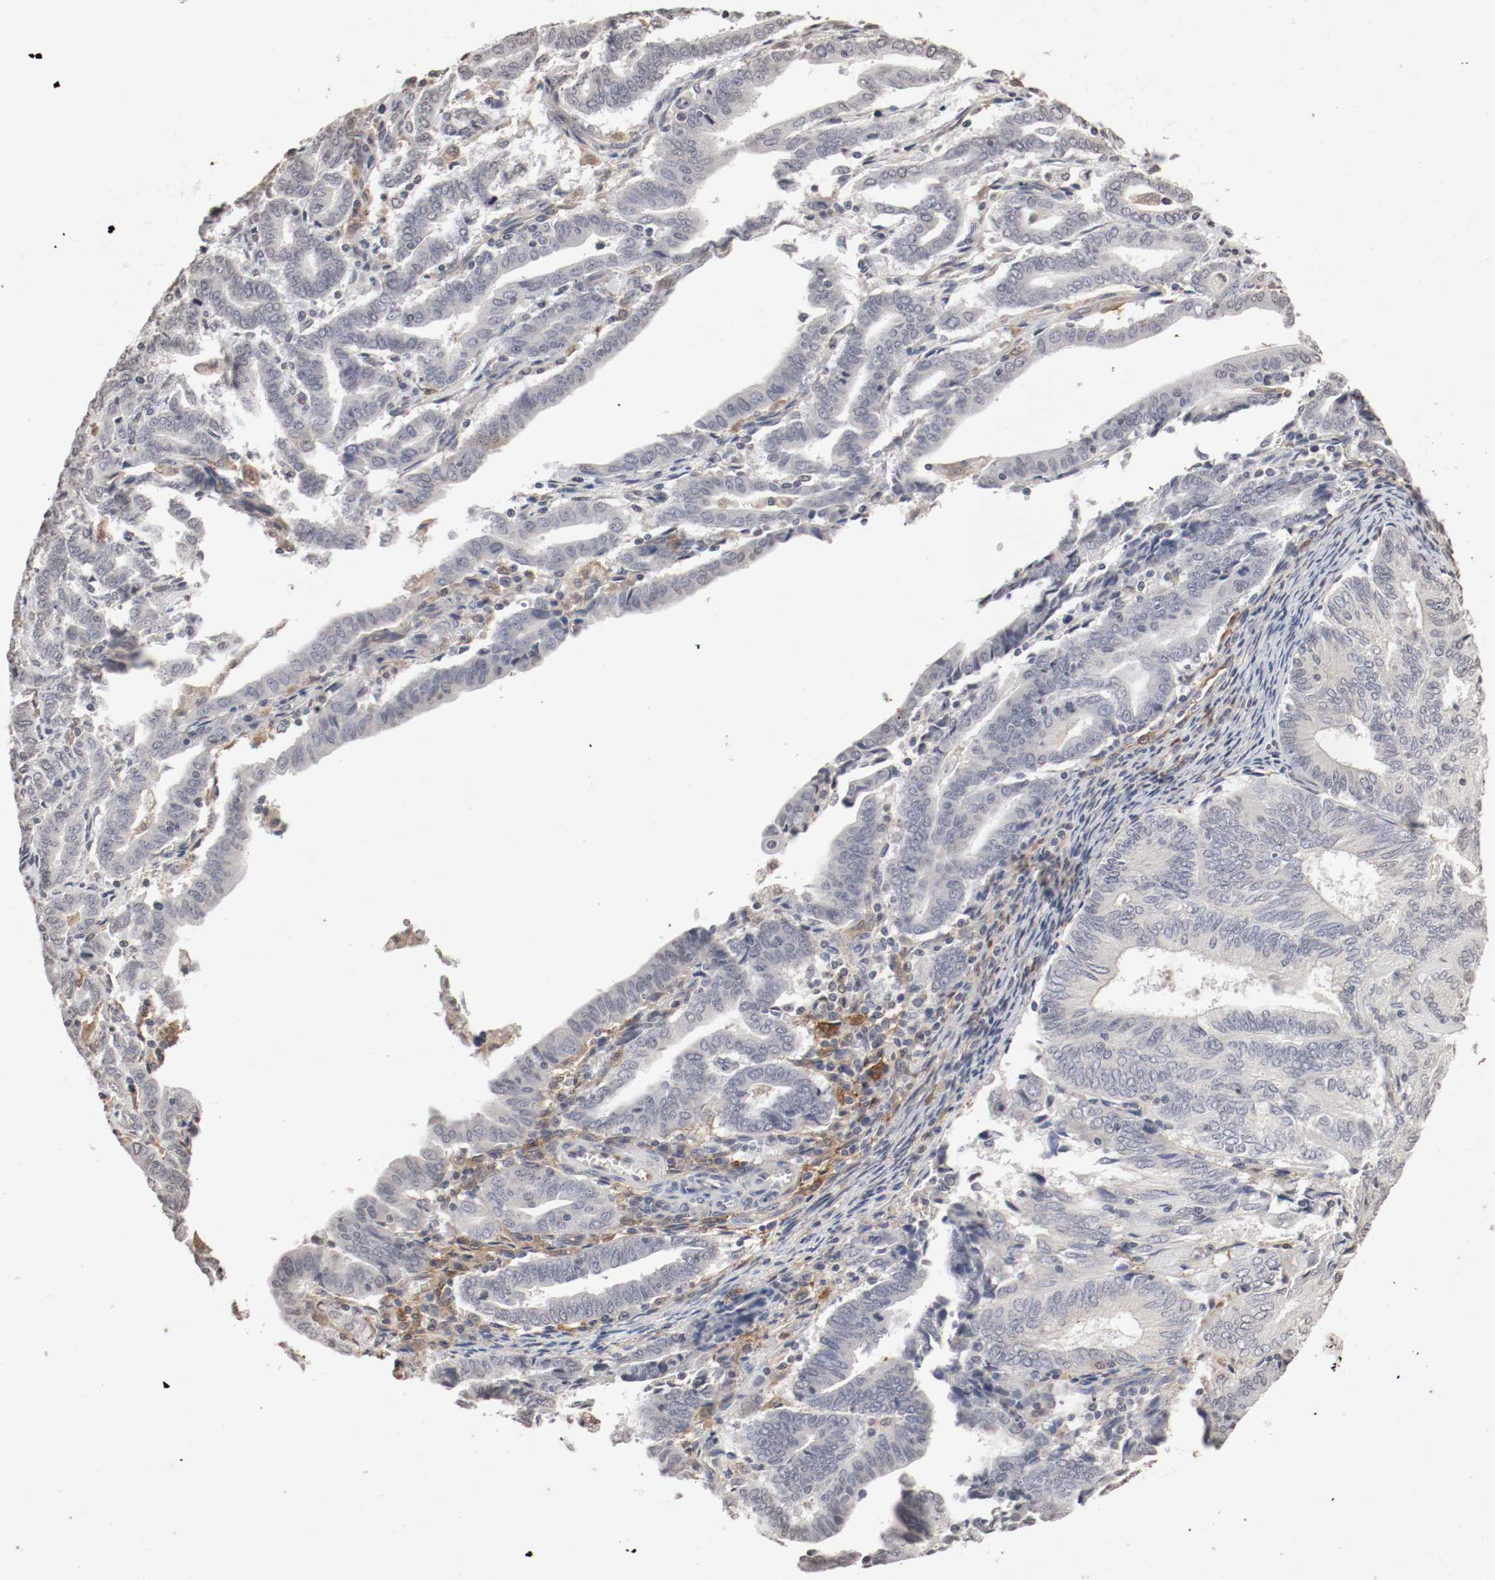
{"staining": {"intensity": "negative", "quantity": "none", "location": "none"}, "tissue": "endometrial cancer", "cell_type": "Tumor cells", "image_type": "cancer", "snomed": [{"axis": "morphology", "description": "Adenocarcinoma, NOS"}, {"axis": "topography", "description": "Uterus"}], "caption": "Immunohistochemistry of adenocarcinoma (endometrial) reveals no expression in tumor cells.", "gene": "WASL", "patient": {"sex": "female", "age": 83}}